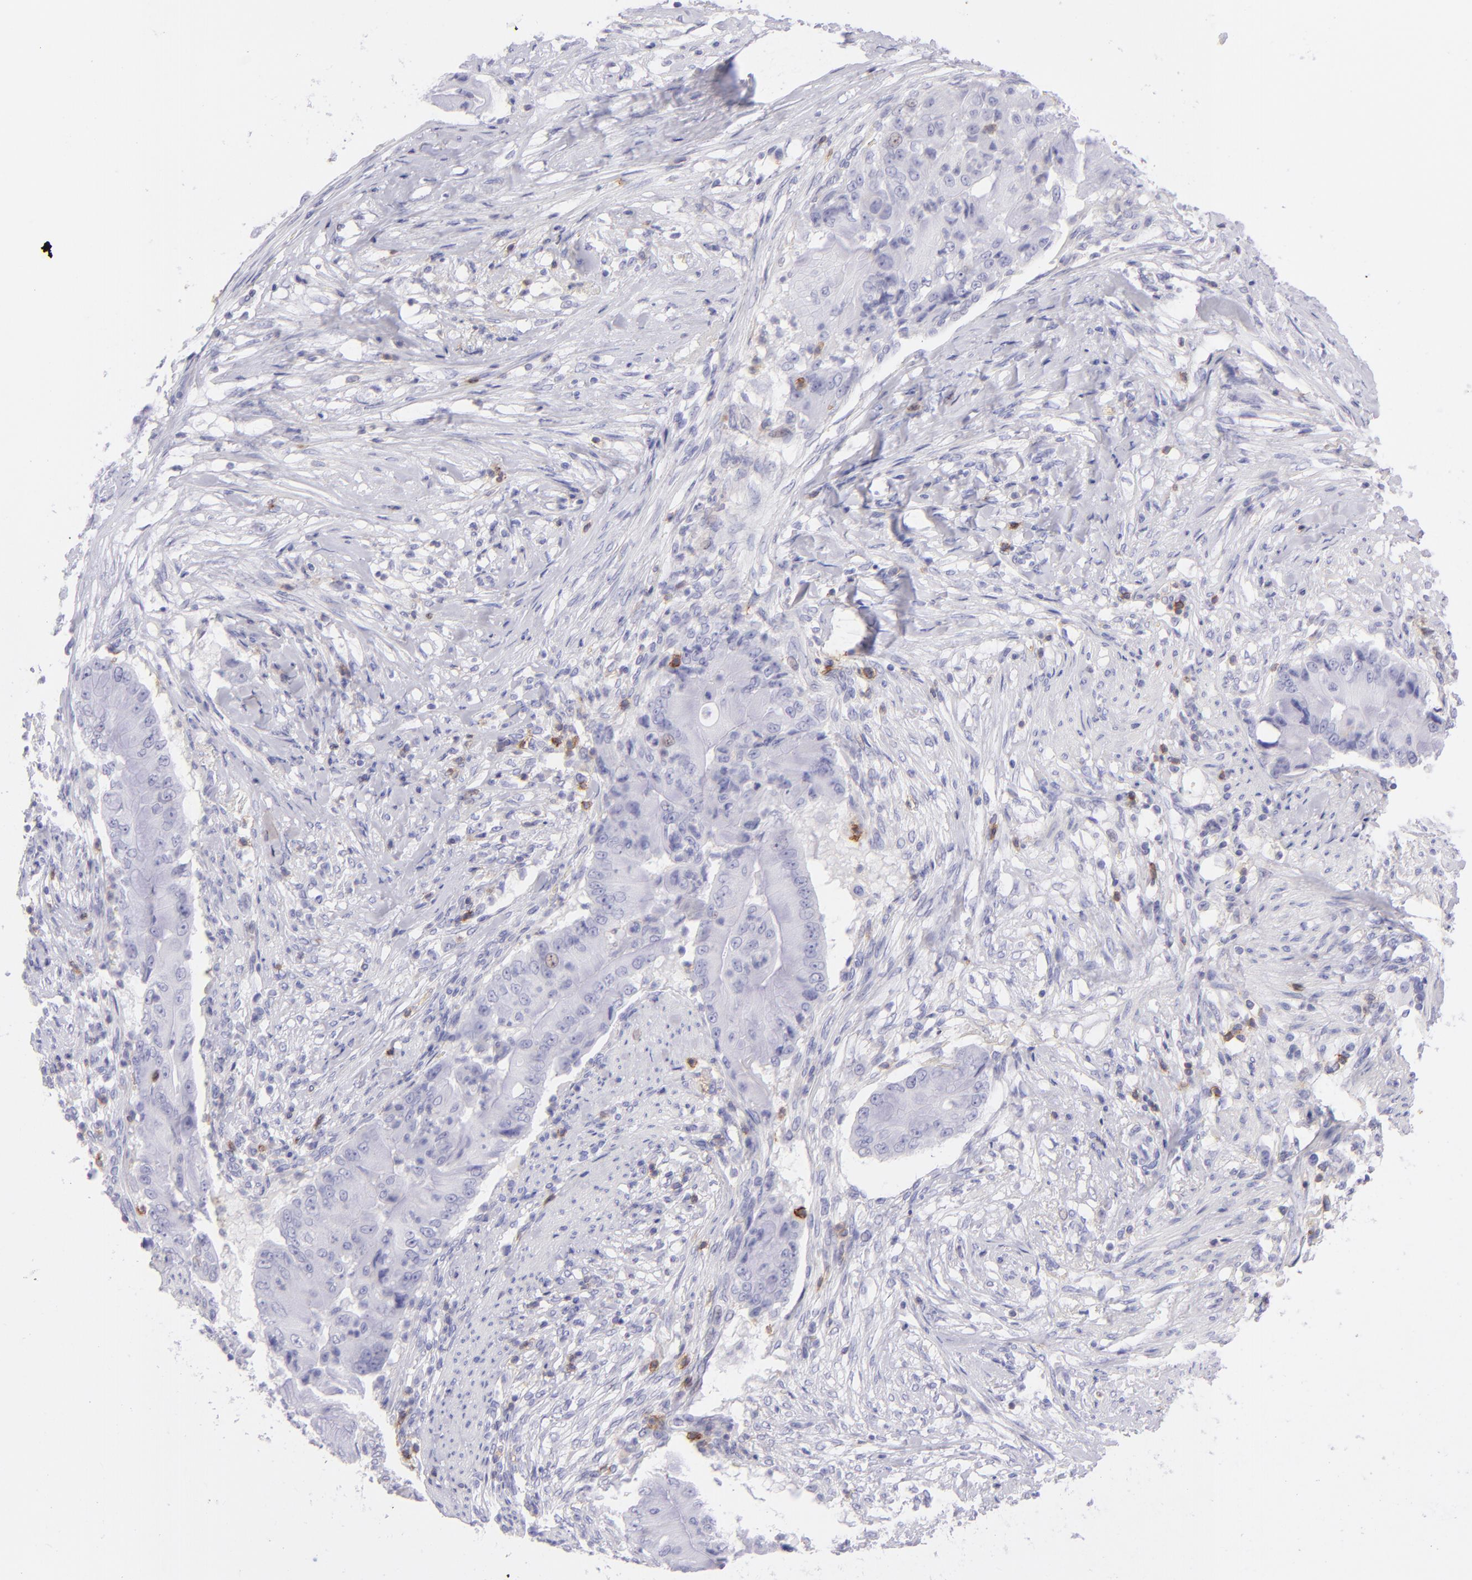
{"staining": {"intensity": "negative", "quantity": "none", "location": "none"}, "tissue": "pancreatic cancer", "cell_type": "Tumor cells", "image_type": "cancer", "snomed": [{"axis": "morphology", "description": "Adenocarcinoma, NOS"}, {"axis": "topography", "description": "Pancreas"}], "caption": "The micrograph shows no staining of tumor cells in pancreatic cancer (adenocarcinoma).", "gene": "CD69", "patient": {"sex": "male", "age": 62}}